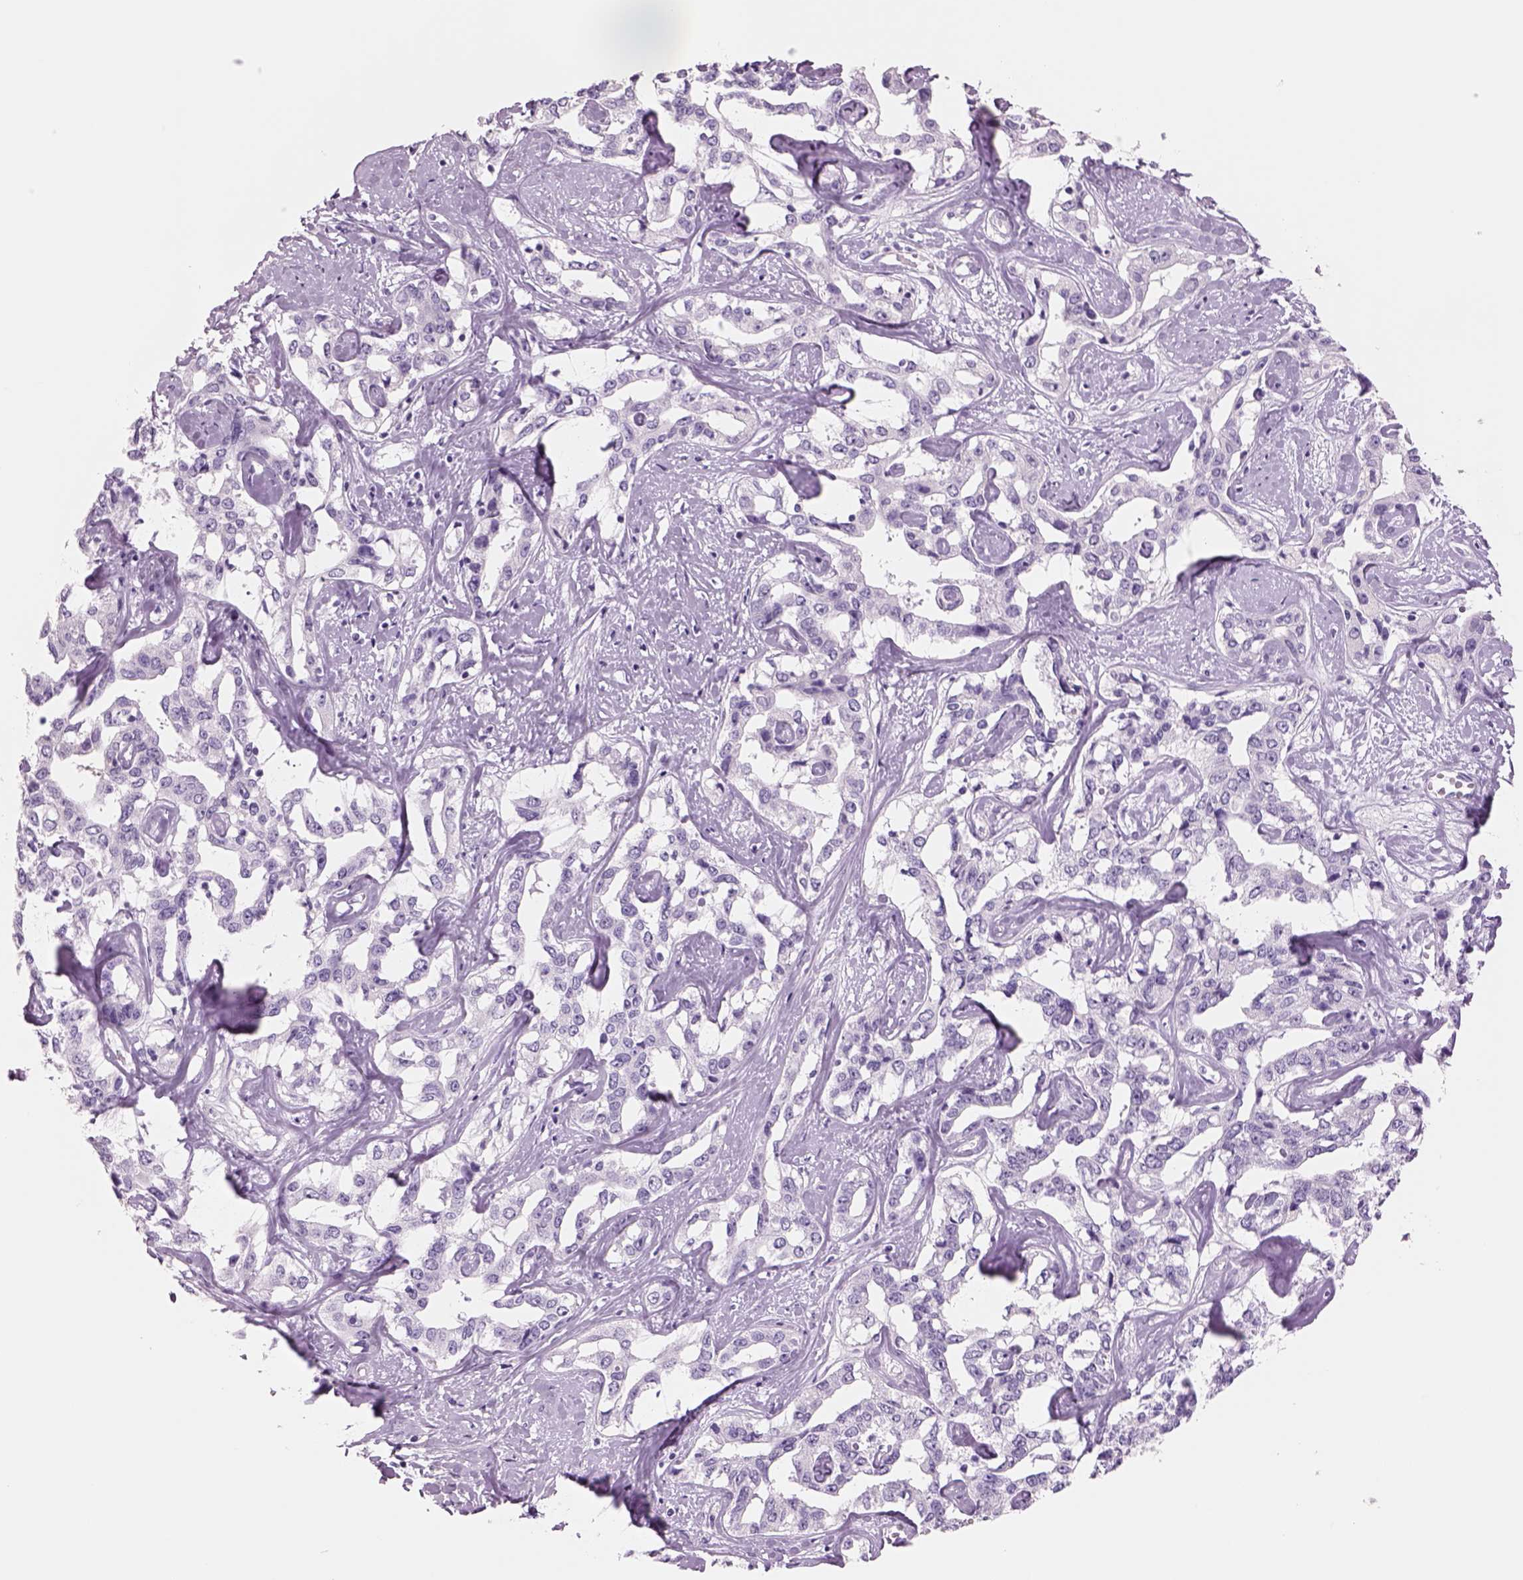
{"staining": {"intensity": "negative", "quantity": "none", "location": "none"}, "tissue": "liver cancer", "cell_type": "Tumor cells", "image_type": "cancer", "snomed": [{"axis": "morphology", "description": "Cholangiocarcinoma"}, {"axis": "topography", "description": "Liver"}], "caption": "Immunohistochemistry of human liver cholangiocarcinoma displays no expression in tumor cells.", "gene": "RHO", "patient": {"sex": "male", "age": 59}}